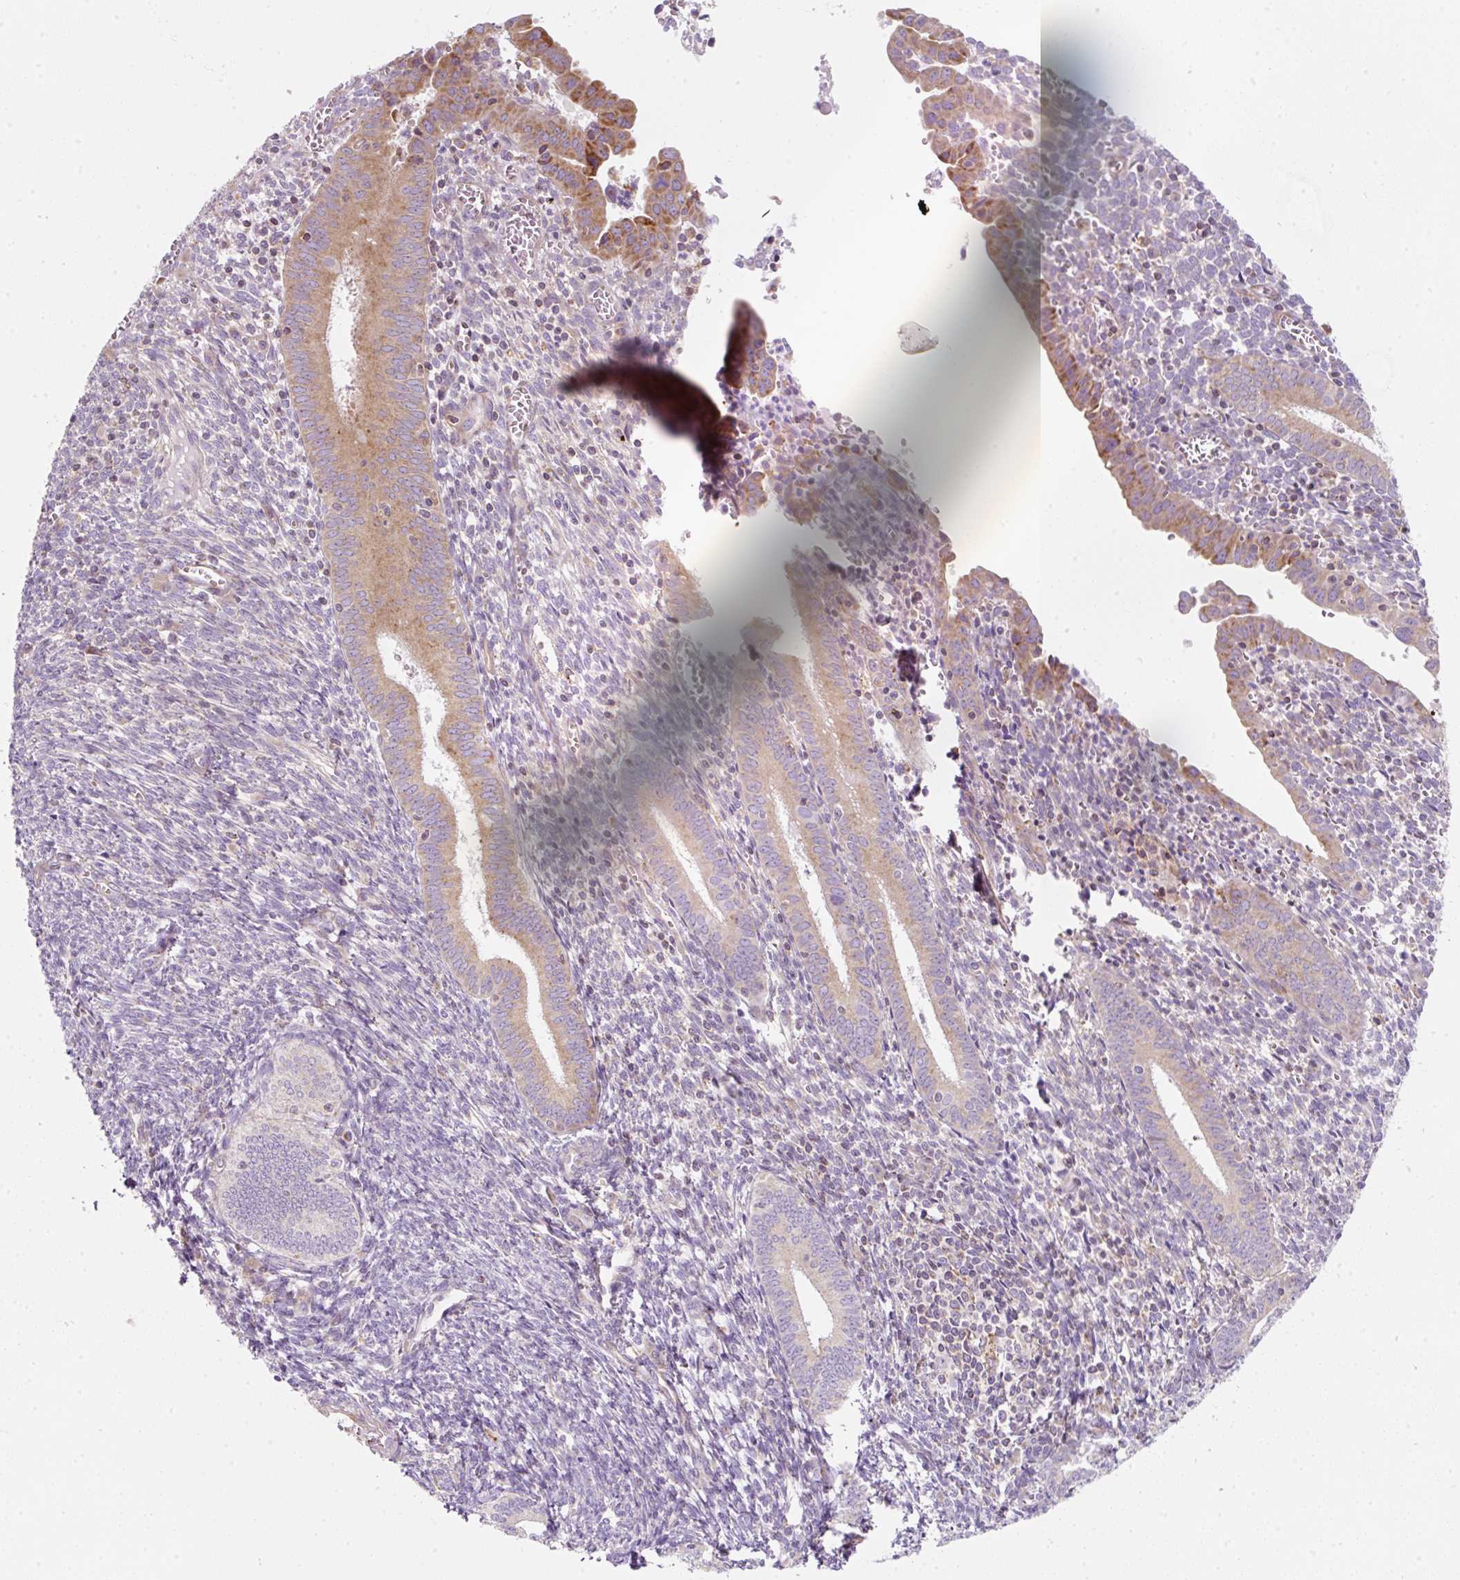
{"staining": {"intensity": "weak", "quantity": "<25%", "location": "cytoplasmic/membranous"}, "tissue": "endometrium", "cell_type": "Cells in endometrial stroma", "image_type": "normal", "snomed": [{"axis": "morphology", "description": "Normal tissue, NOS"}, {"axis": "topography", "description": "Endometrium"}], "caption": "Photomicrograph shows no significant protein staining in cells in endometrial stroma of unremarkable endometrium.", "gene": "ERAP2", "patient": {"sex": "female", "age": 41}}